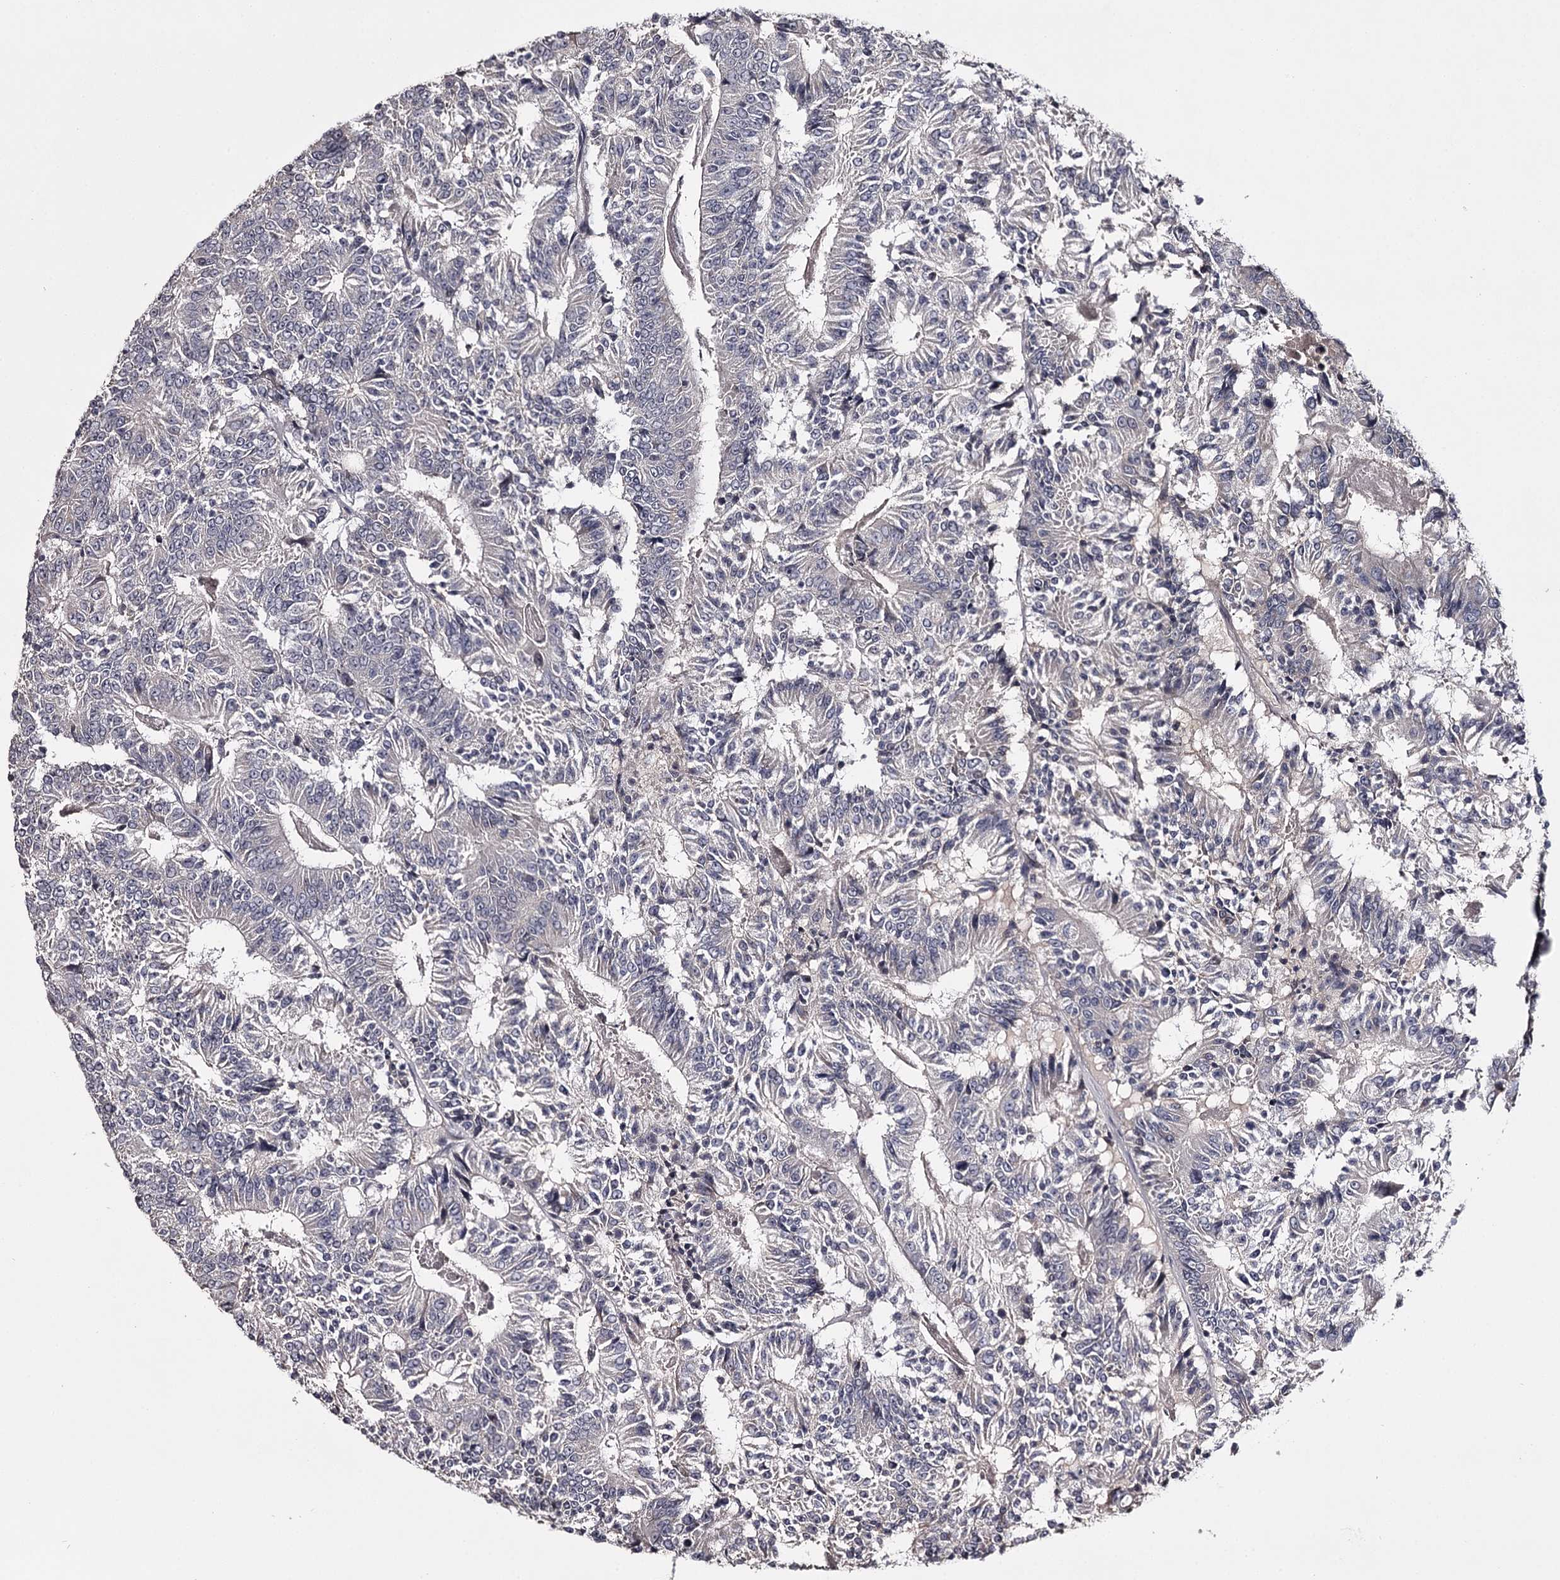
{"staining": {"intensity": "negative", "quantity": "none", "location": "none"}, "tissue": "colorectal cancer", "cell_type": "Tumor cells", "image_type": "cancer", "snomed": [{"axis": "morphology", "description": "Adenocarcinoma, NOS"}, {"axis": "topography", "description": "Colon"}], "caption": "The histopathology image shows no significant positivity in tumor cells of adenocarcinoma (colorectal).", "gene": "PRM2", "patient": {"sex": "male", "age": 83}}